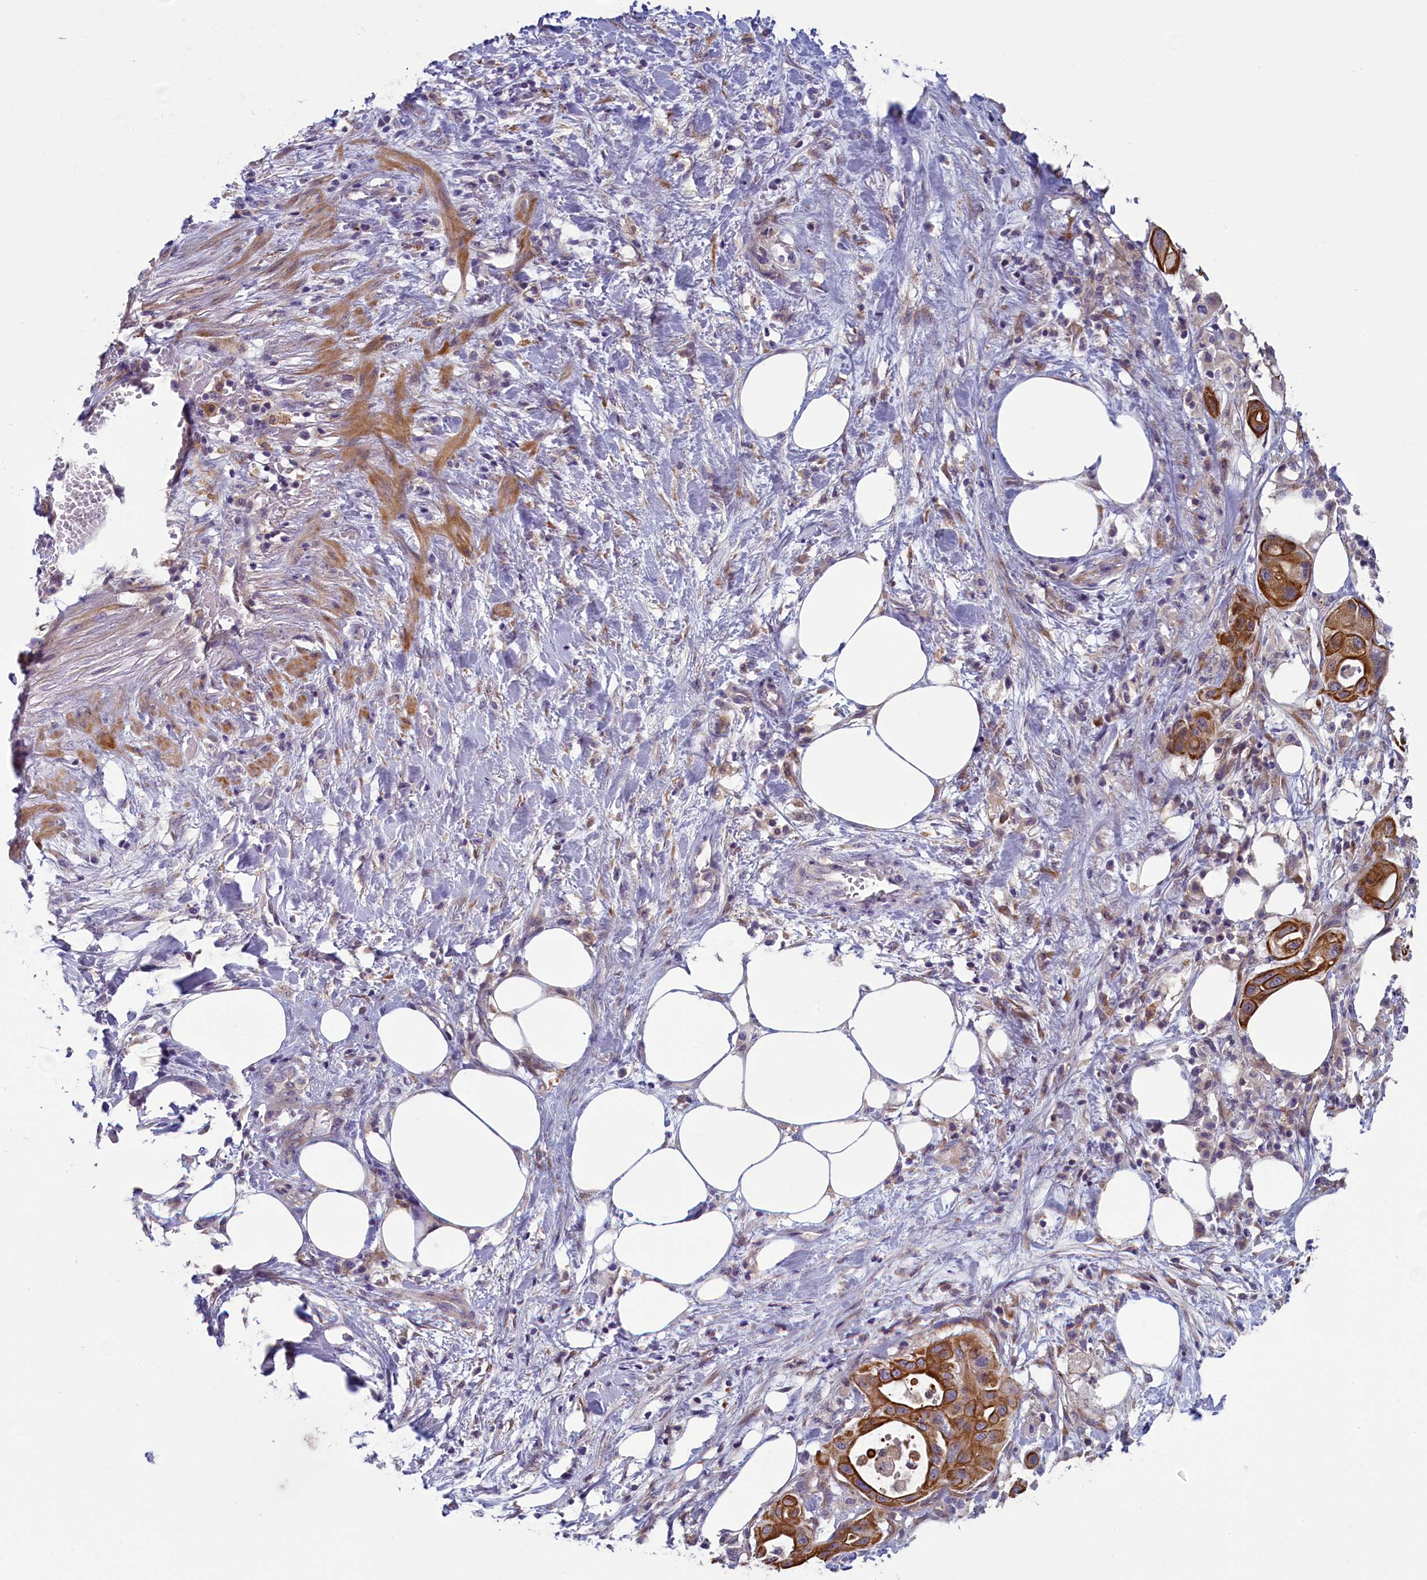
{"staining": {"intensity": "strong", "quantity": ">75%", "location": "cytoplasmic/membranous"}, "tissue": "pancreatic cancer", "cell_type": "Tumor cells", "image_type": "cancer", "snomed": [{"axis": "morphology", "description": "Adenocarcinoma, NOS"}, {"axis": "topography", "description": "Pancreas"}], "caption": "High-power microscopy captured an IHC photomicrograph of pancreatic adenocarcinoma, revealing strong cytoplasmic/membranous staining in approximately >75% of tumor cells.", "gene": "ANKRD39", "patient": {"sex": "male", "age": 68}}